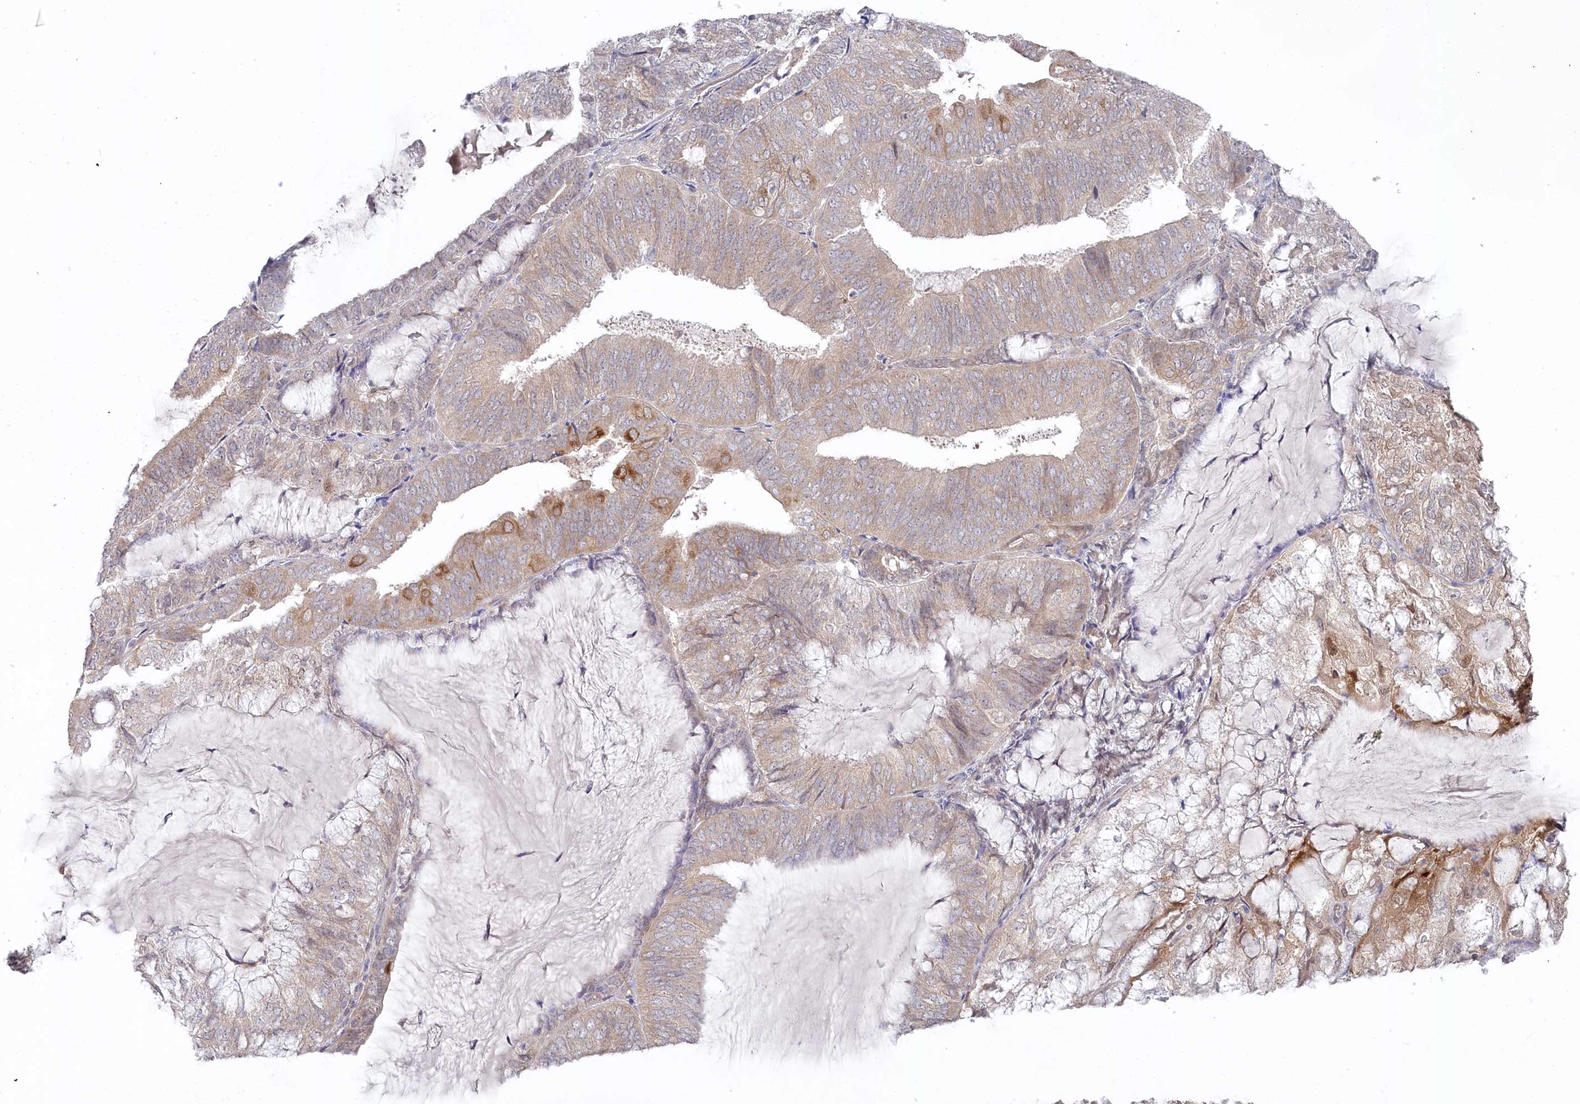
{"staining": {"intensity": "moderate", "quantity": "<25%", "location": "cytoplasmic/membranous"}, "tissue": "endometrial cancer", "cell_type": "Tumor cells", "image_type": "cancer", "snomed": [{"axis": "morphology", "description": "Adenocarcinoma, NOS"}, {"axis": "topography", "description": "Endometrium"}], "caption": "Moderate cytoplasmic/membranous protein expression is appreciated in about <25% of tumor cells in endometrial cancer (adenocarcinoma).", "gene": "AAMDC", "patient": {"sex": "female", "age": 81}}